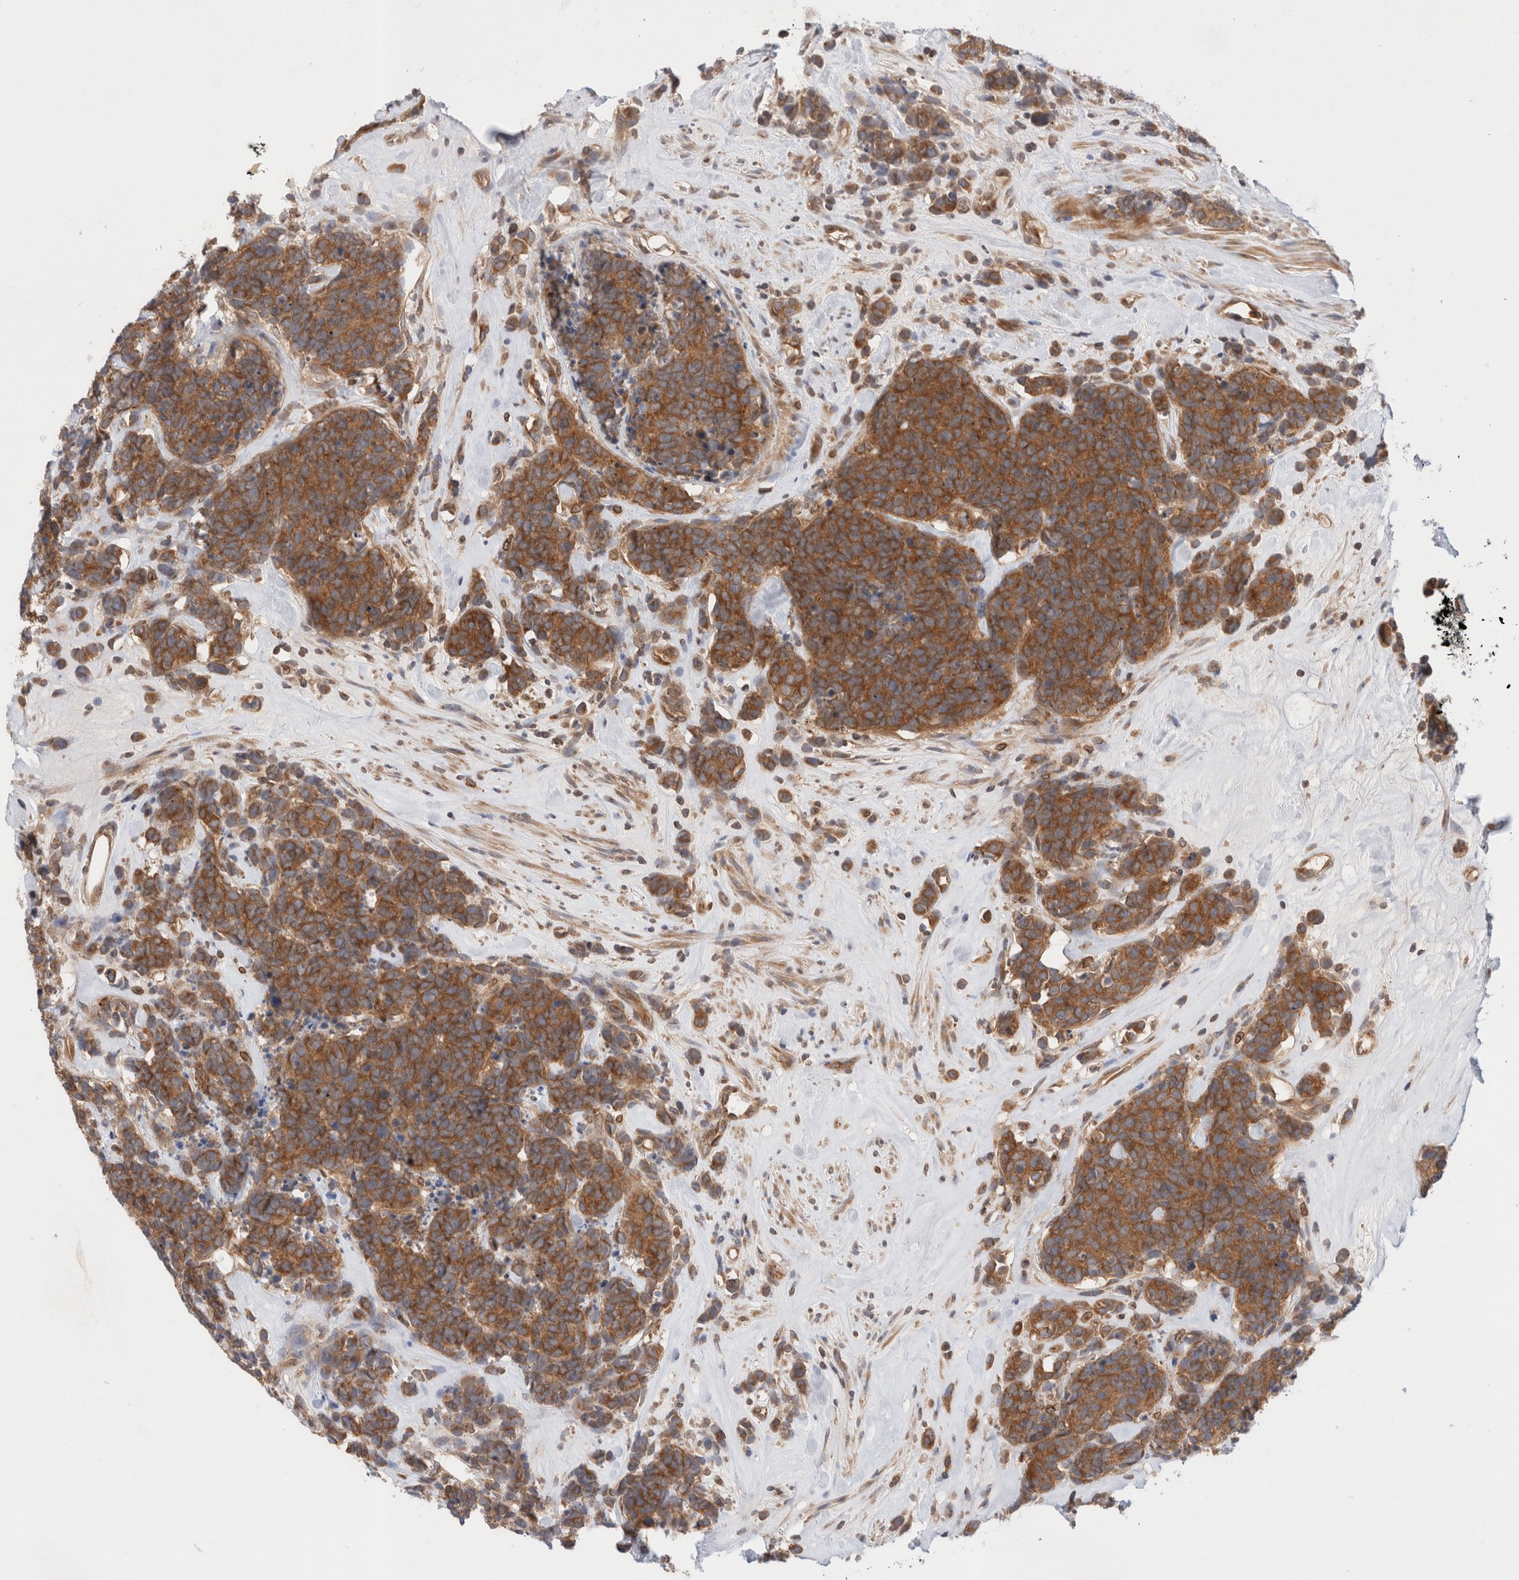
{"staining": {"intensity": "strong", "quantity": ">75%", "location": "cytoplasmic/membranous"}, "tissue": "carcinoid", "cell_type": "Tumor cells", "image_type": "cancer", "snomed": [{"axis": "morphology", "description": "Carcinoma, NOS"}, {"axis": "morphology", "description": "Carcinoid, malignant, NOS"}, {"axis": "topography", "description": "Urinary bladder"}], "caption": "Strong cytoplasmic/membranous staining for a protein is seen in about >75% of tumor cells of carcinoid using IHC.", "gene": "SIKE1", "patient": {"sex": "male", "age": 57}}